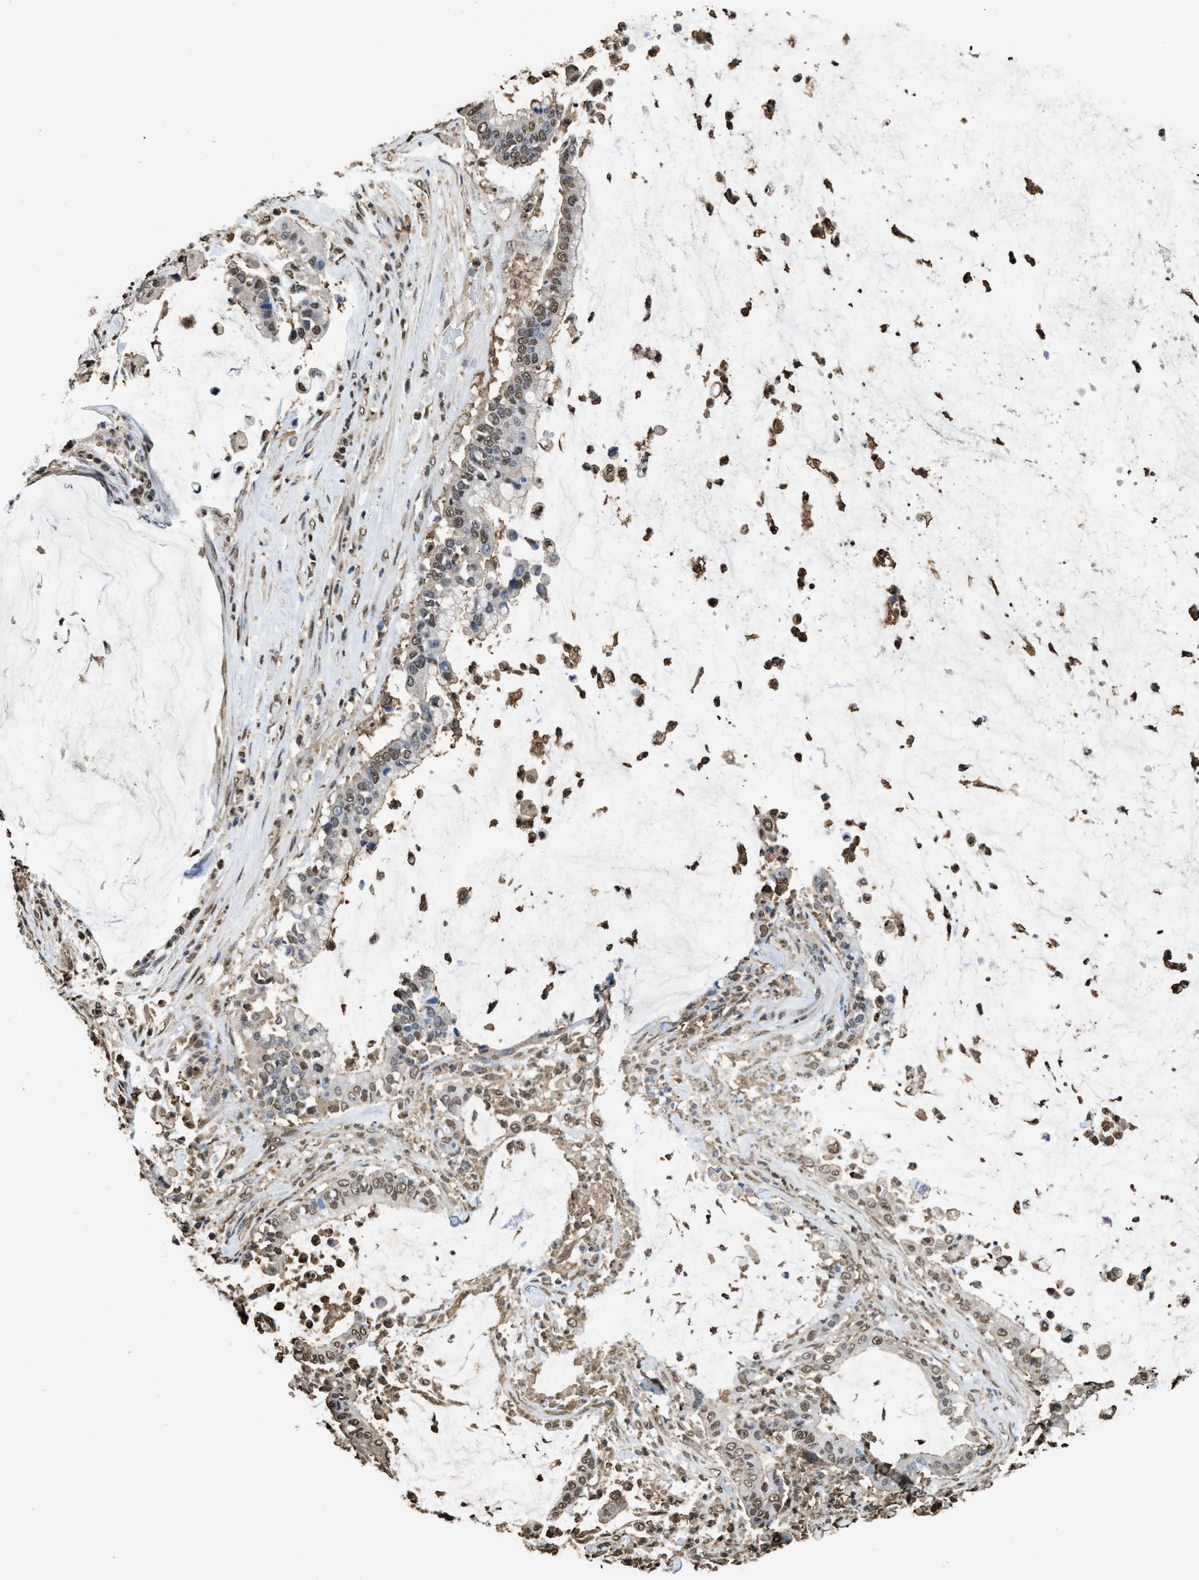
{"staining": {"intensity": "moderate", "quantity": ">75%", "location": "cytoplasmic/membranous,nuclear"}, "tissue": "pancreatic cancer", "cell_type": "Tumor cells", "image_type": "cancer", "snomed": [{"axis": "morphology", "description": "Adenocarcinoma, NOS"}, {"axis": "topography", "description": "Pancreas"}], "caption": "IHC of human adenocarcinoma (pancreatic) reveals medium levels of moderate cytoplasmic/membranous and nuclear expression in approximately >75% of tumor cells.", "gene": "GAPDH", "patient": {"sex": "male", "age": 41}}